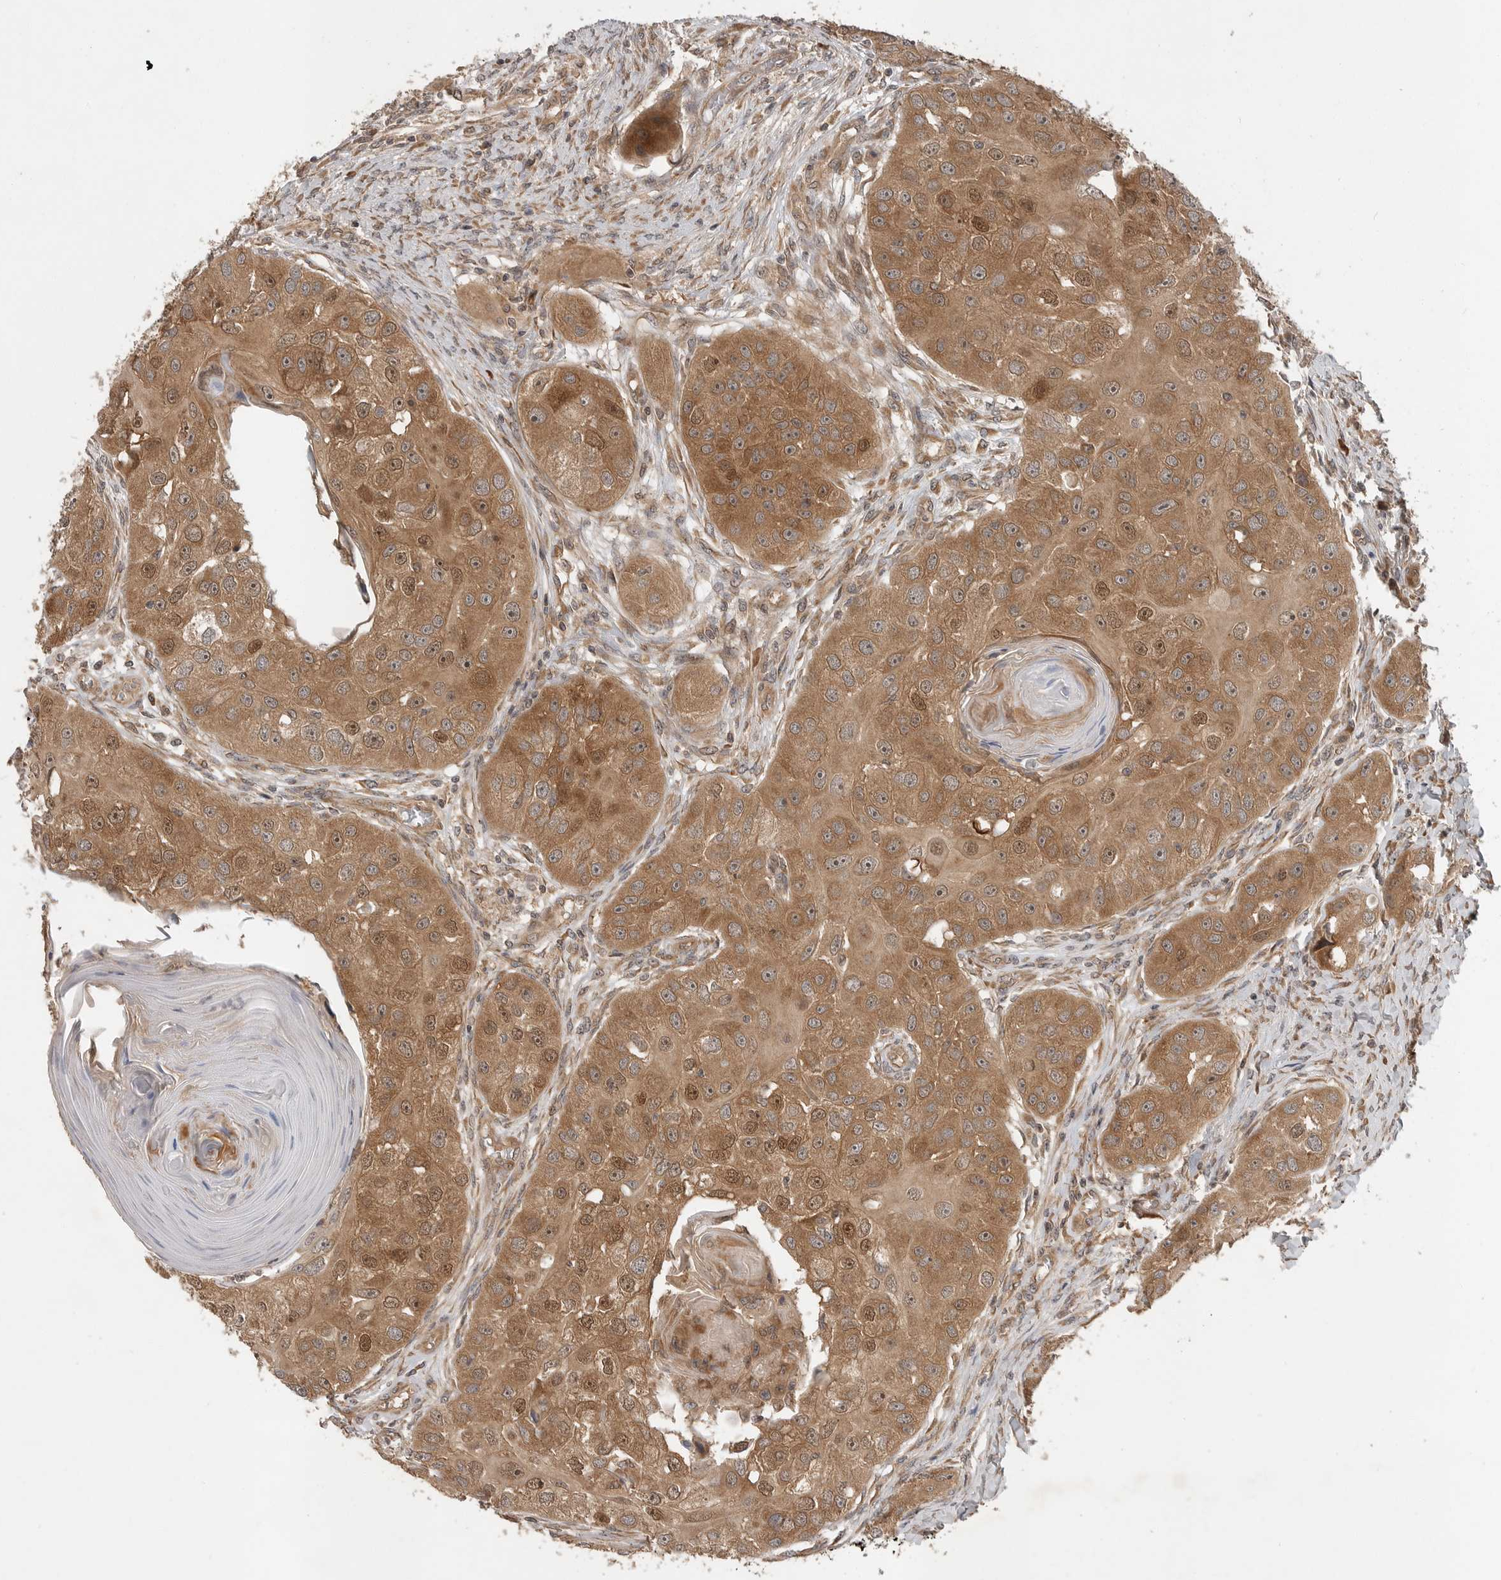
{"staining": {"intensity": "moderate", "quantity": ">75%", "location": "cytoplasmic/membranous,nuclear"}, "tissue": "head and neck cancer", "cell_type": "Tumor cells", "image_type": "cancer", "snomed": [{"axis": "morphology", "description": "Normal tissue, NOS"}, {"axis": "morphology", "description": "Squamous cell carcinoma, NOS"}, {"axis": "topography", "description": "Skeletal muscle"}, {"axis": "topography", "description": "Head-Neck"}], "caption": "Approximately >75% of tumor cells in head and neck cancer exhibit moderate cytoplasmic/membranous and nuclear protein expression as visualized by brown immunohistochemical staining.", "gene": "OSBPL9", "patient": {"sex": "male", "age": 51}}